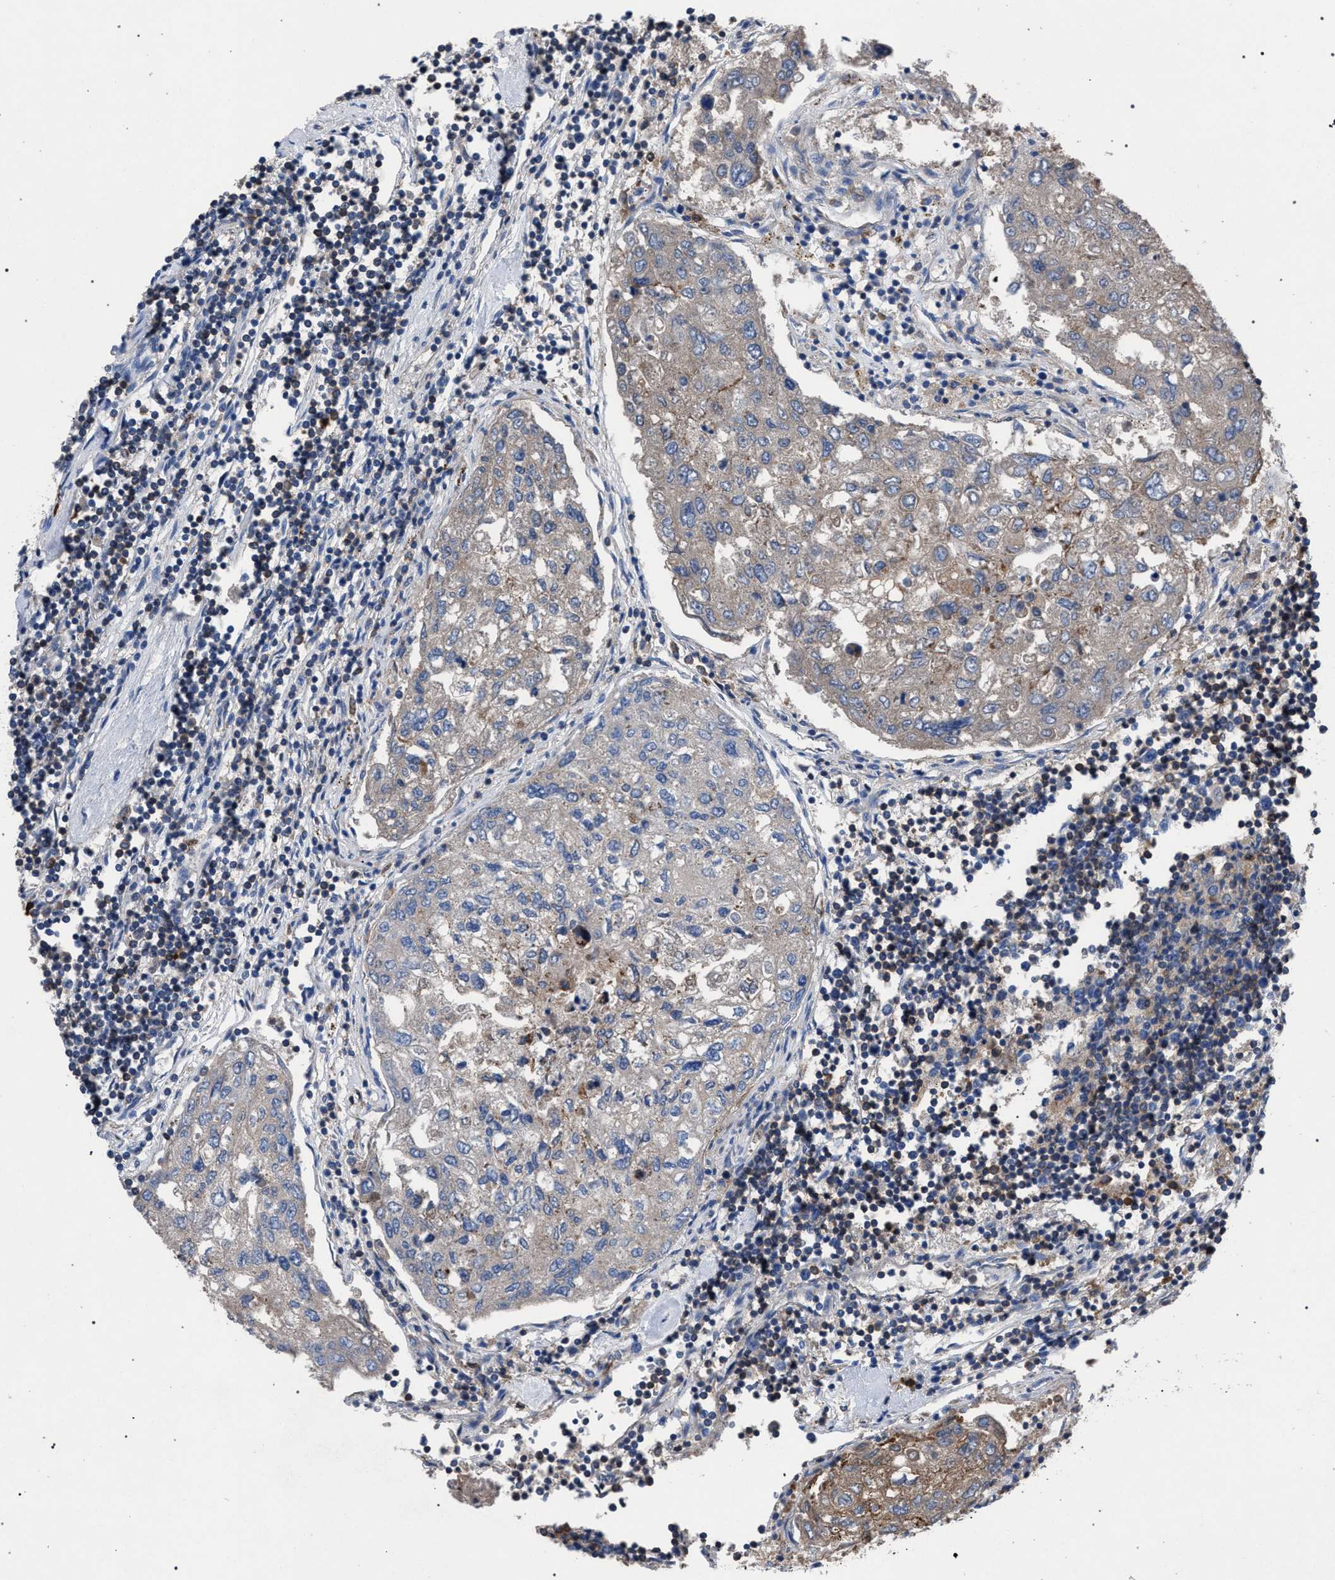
{"staining": {"intensity": "weak", "quantity": "25%-75%", "location": "cytoplasmic/membranous"}, "tissue": "urothelial cancer", "cell_type": "Tumor cells", "image_type": "cancer", "snomed": [{"axis": "morphology", "description": "Urothelial carcinoma, High grade"}, {"axis": "topography", "description": "Lymph node"}, {"axis": "topography", "description": "Urinary bladder"}], "caption": "DAB (3,3'-diaminobenzidine) immunohistochemical staining of human high-grade urothelial carcinoma displays weak cytoplasmic/membranous protein positivity in about 25%-75% of tumor cells. Immunohistochemistry stains the protein of interest in brown and the nuclei are stained blue.", "gene": "CRYZ", "patient": {"sex": "male", "age": 51}}